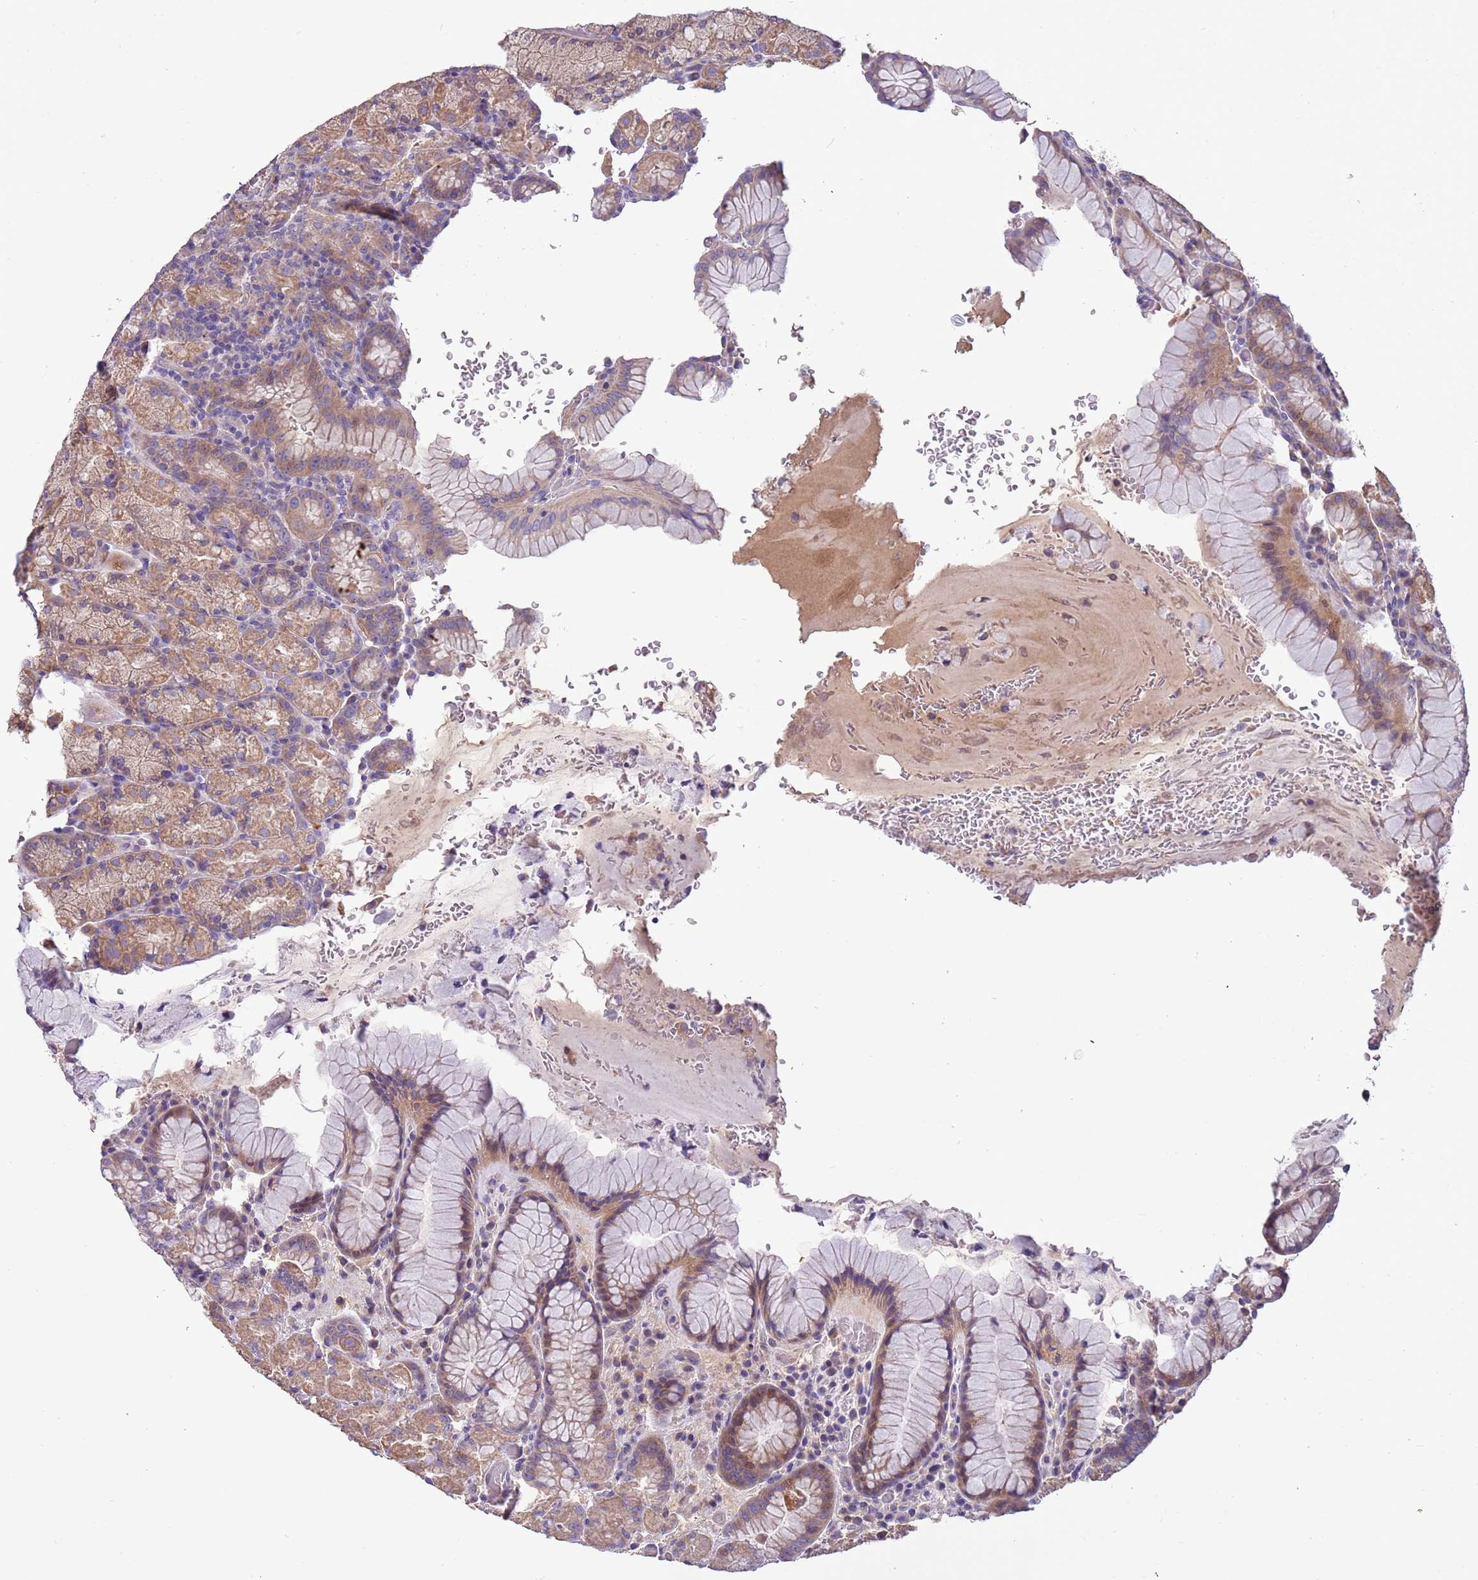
{"staining": {"intensity": "moderate", "quantity": "25%-75%", "location": "cytoplasmic/membranous"}, "tissue": "stomach", "cell_type": "Glandular cells", "image_type": "normal", "snomed": [{"axis": "morphology", "description": "Normal tissue, NOS"}, {"axis": "topography", "description": "Stomach, upper"}, {"axis": "topography", "description": "Stomach, lower"}], "caption": "Immunohistochemical staining of normal stomach demonstrates medium levels of moderate cytoplasmic/membranous expression in approximately 25%-75% of glandular cells.", "gene": "TRMO", "patient": {"sex": "male", "age": 80}}